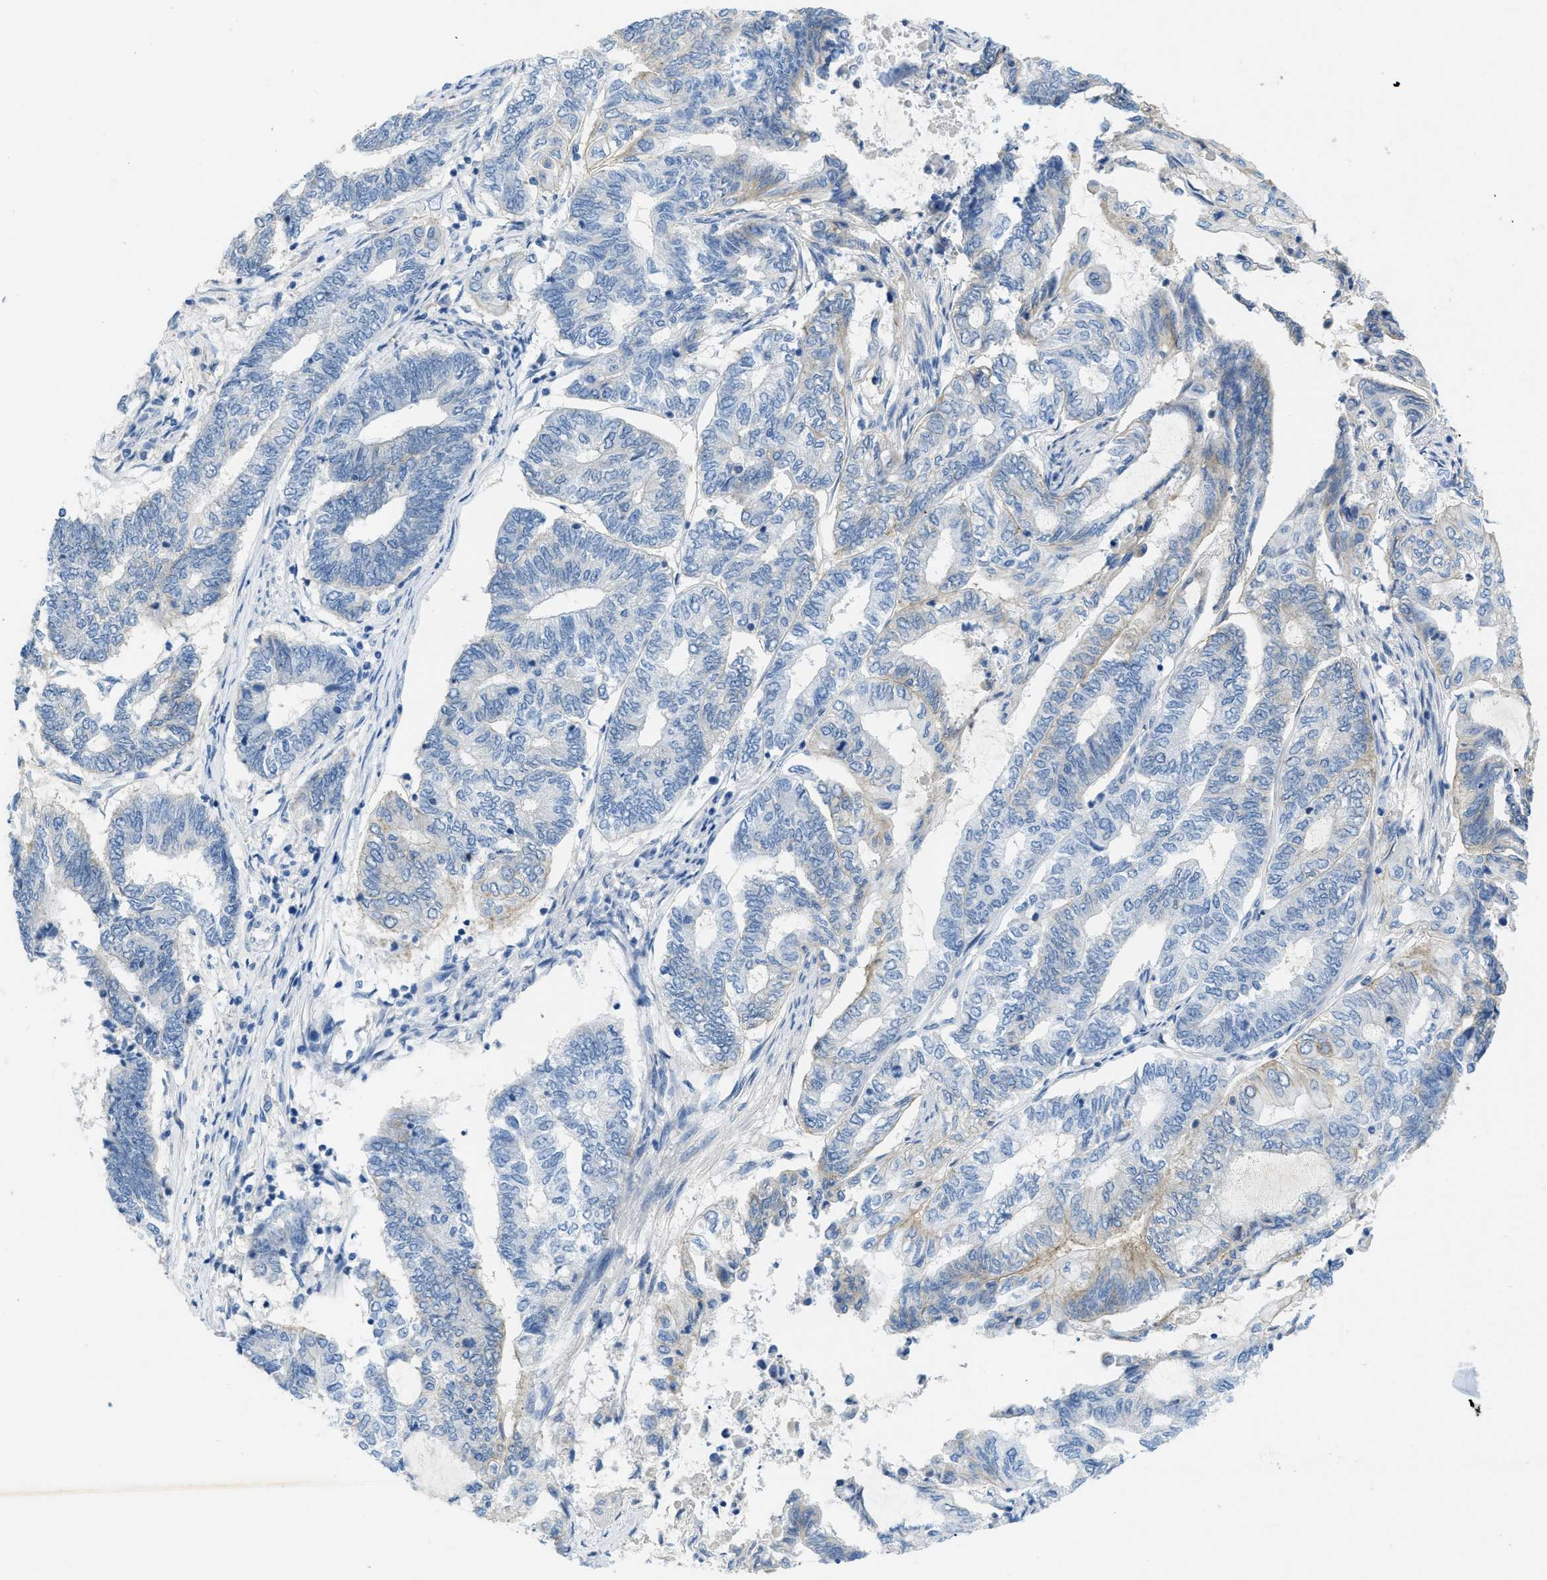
{"staining": {"intensity": "weak", "quantity": "<25%", "location": "cytoplasmic/membranous"}, "tissue": "endometrial cancer", "cell_type": "Tumor cells", "image_type": "cancer", "snomed": [{"axis": "morphology", "description": "Adenocarcinoma, NOS"}, {"axis": "topography", "description": "Uterus"}, {"axis": "topography", "description": "Endometrium"}], "caption": "Photomicrograph shows no protein staining in tumor cells of endometrial cancer (adenocarcinoma) tissue. (DAB immunohistochemistry (IHC) with hematoxylin counter stain).", "gene": "CNNM4", "patient": {"sex": "female", "age": 70}}